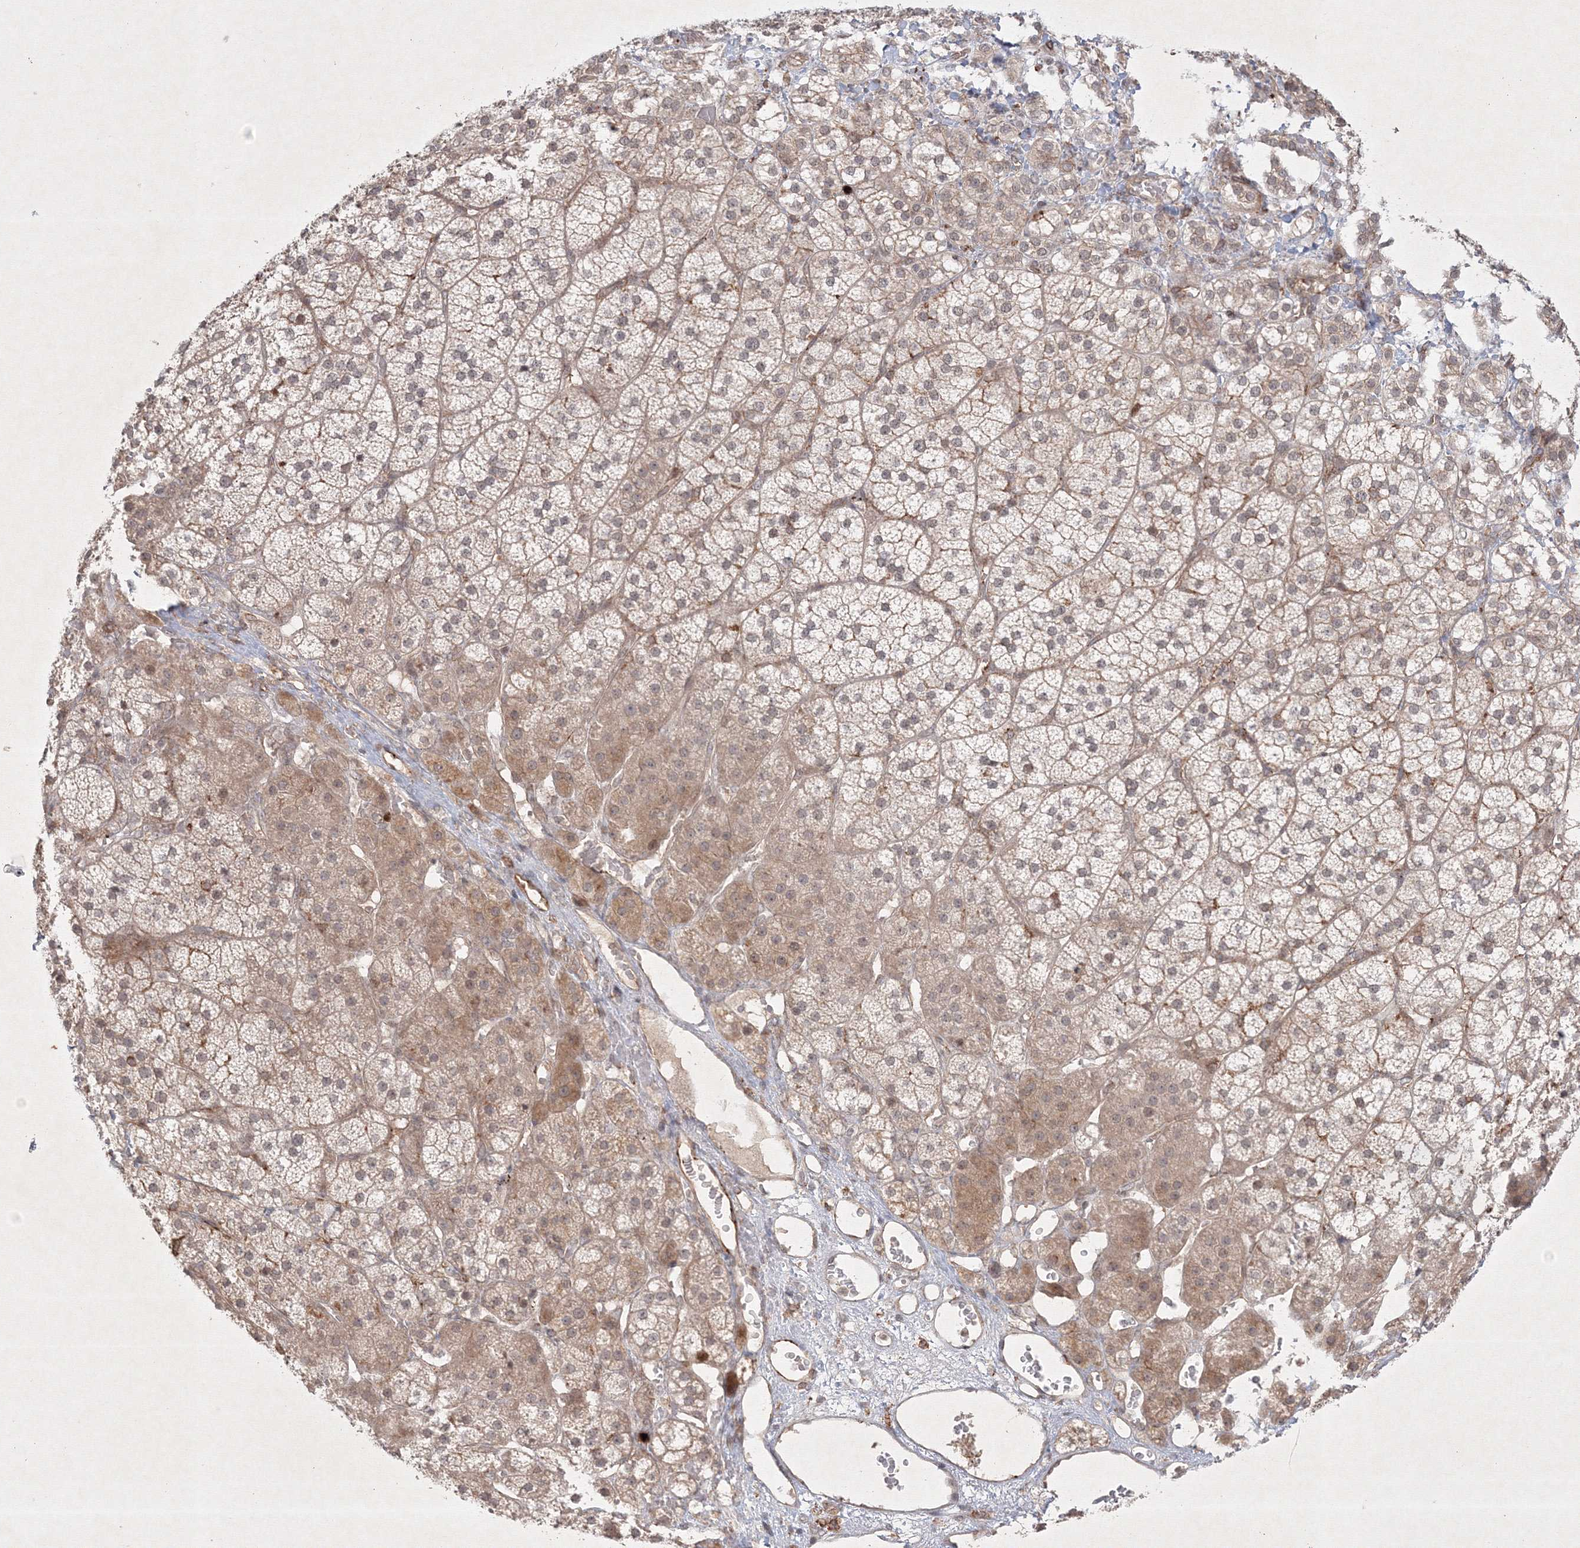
{"staining": {"intensity": "moderate", "quantity": ">75%", "location": "cytoplasmic/membranous,nuclear"}, "tissue": "adrenal gland", "cell_type": "Glandular cells", "image_type": "normal", "snomed": [{"axis": "morphology", "description": "Normal tissue, NOS"}, {"axis": "topography", "description": "Adrenal gland"}], "caption": "A brown stain shows moderate cytoplasmic/membranous,nuclear expression of a protein in glandular cells of normal human adrenal gland. Using DAB (3,3'-diaminobenzidine) (brown) and hematoxylin (blue) stains, captured at high magnification using brightfield microscopy.", "gene": "KIF20A", "patient": {"sex": "female", "age": 44}}